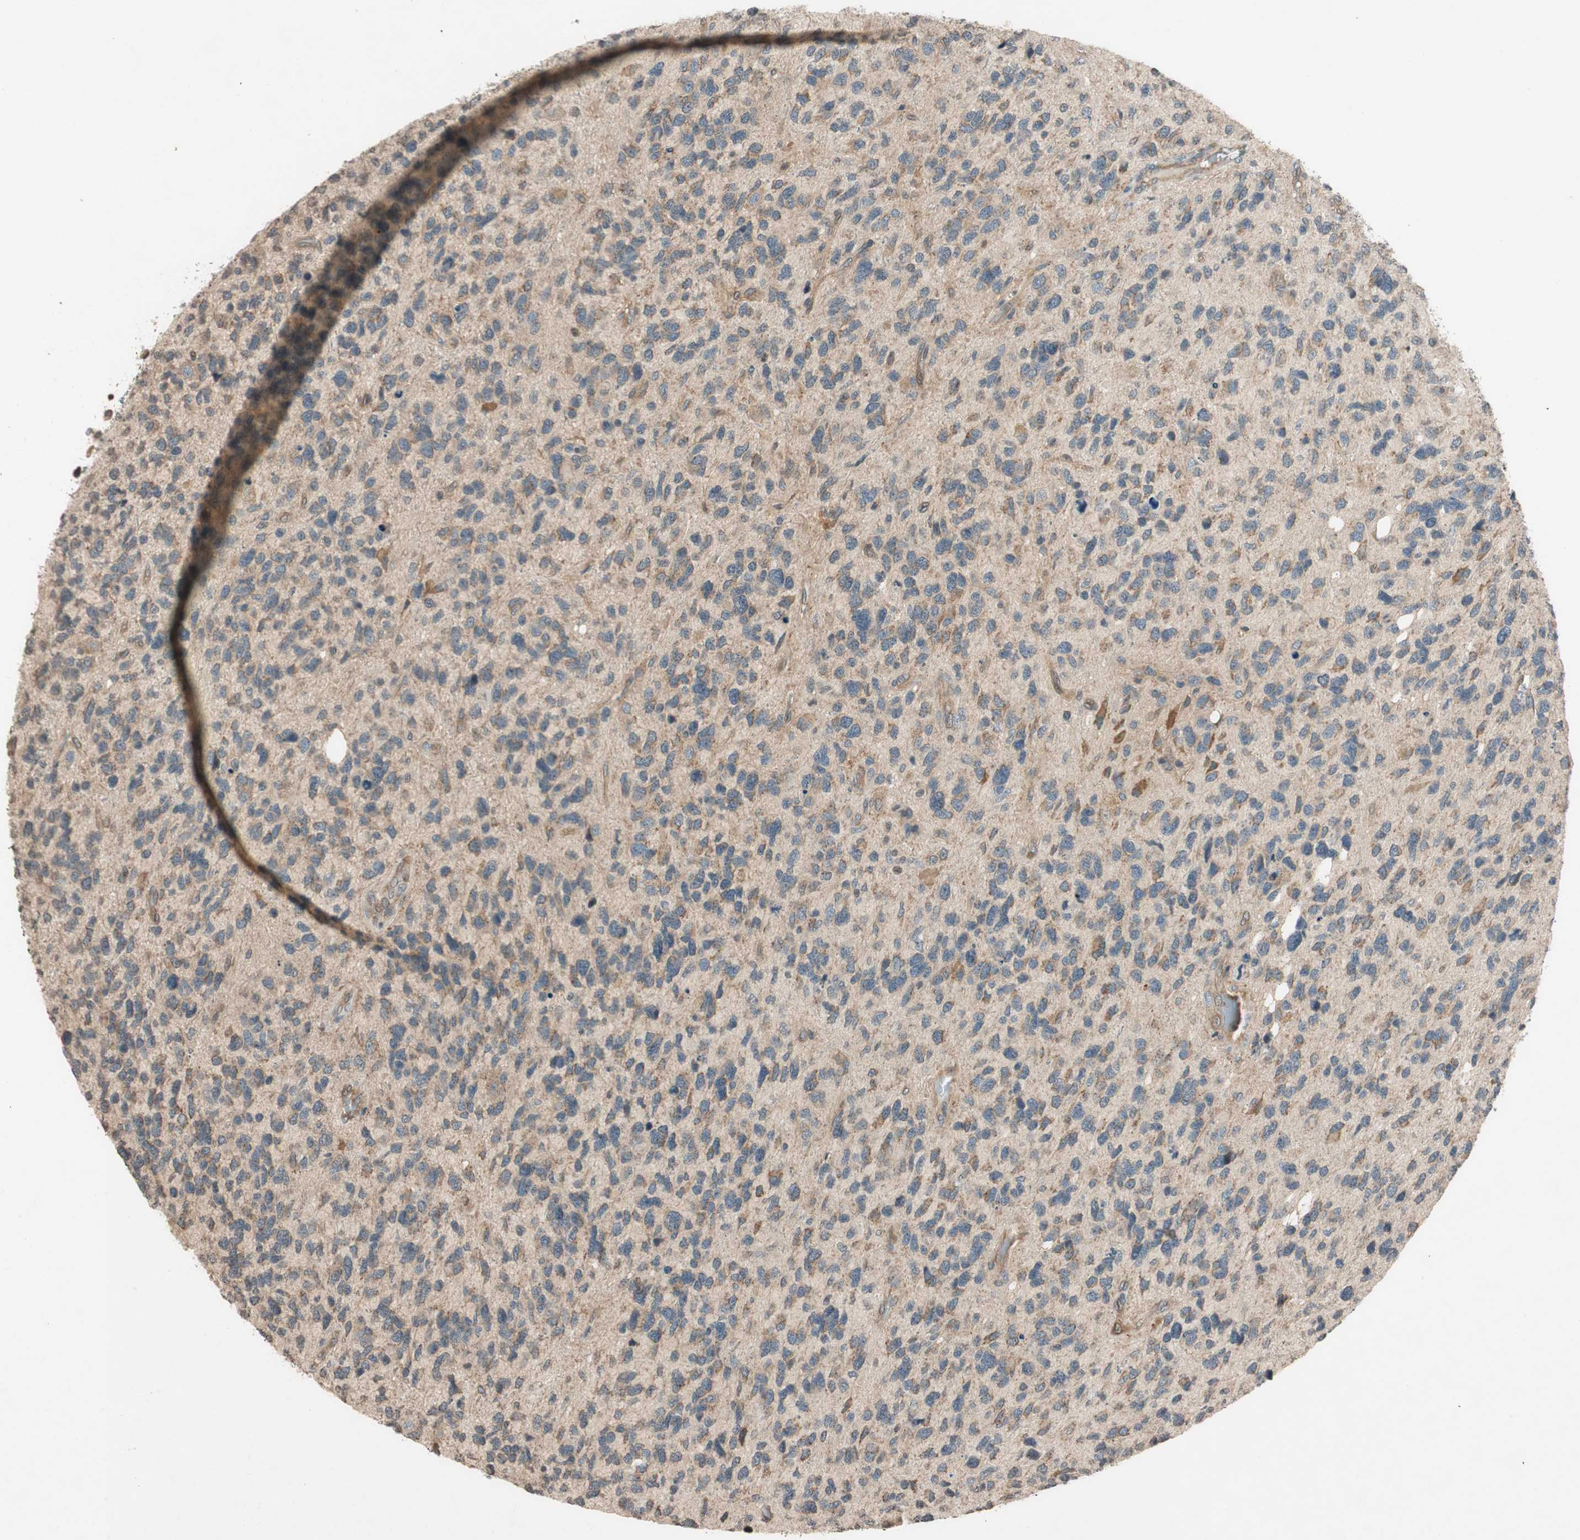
{"staining": {"intensity": "weak", "quantity": "25%-75%", "location": "cytoplasmic/membranous"}, "tissue": "glioma", "cell_type": "Tumor cells", "image_type": "cancer", "snomed": [{"axis": "morphology", "description": "Glioma, malignant, High grade"}, {"axis": "topography", "description": "Brain"}], "caption": "A low amount of weak cytoplasmic/membranous expression is appreciated in approximately 25%-75% of tumor cells in glioma tissue.", "gene": "GCLM", "patient": {"sex": "female", "age": 58}}